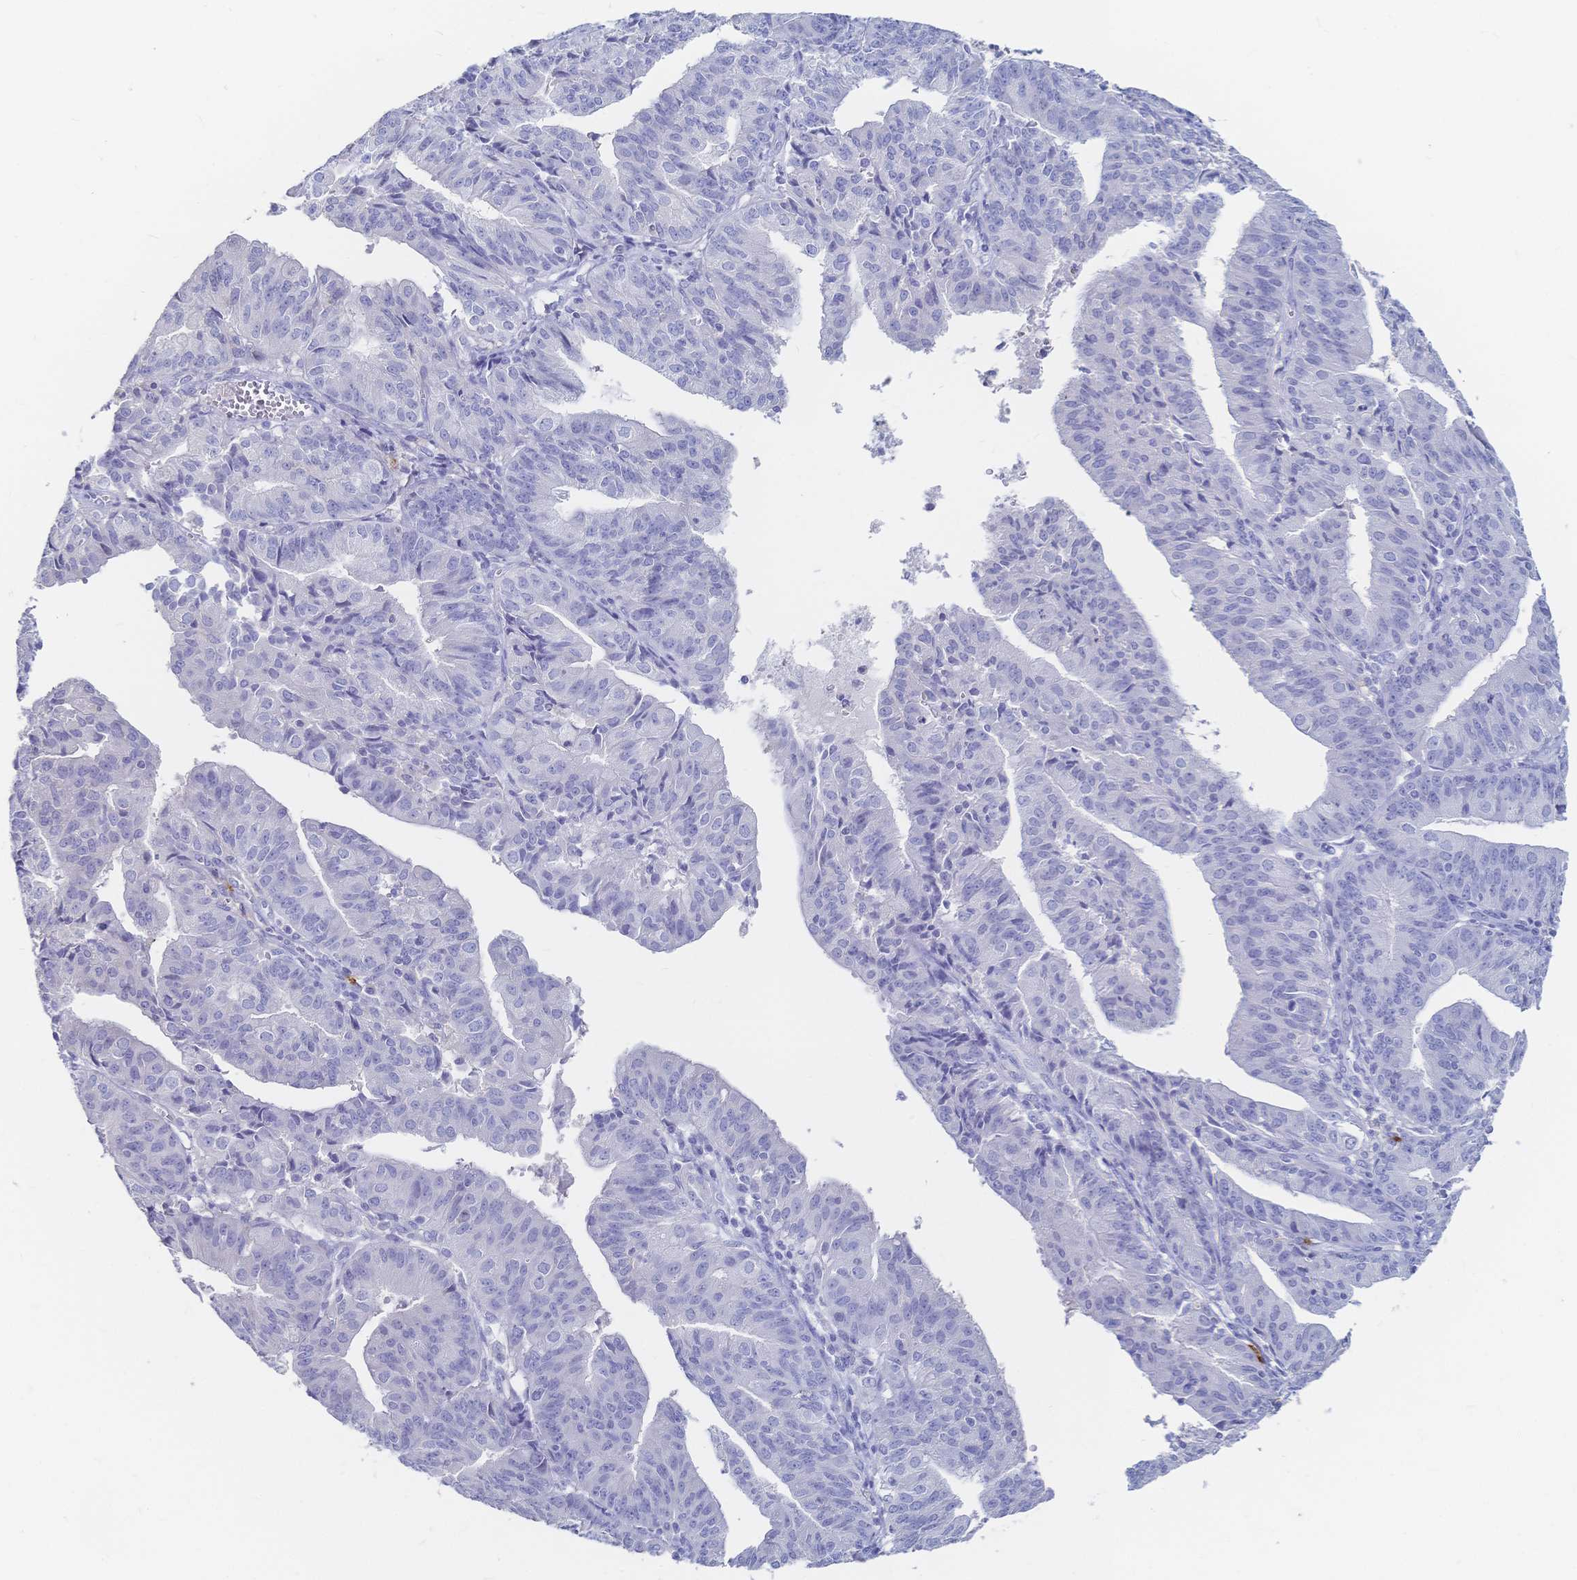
{"staining": {"intensity": "negative", "quantity": "none", "location": "none"}, "tissue": "endometrial cancer", "cell_type": "Tumor cells", "image_type": "cancer", "snomed": [{"axis": "morphology", "description": "Adenocarcinoma, NOS"}, {"axis": "topography", "description": "Endometrium"}], "caption": "This is an immunohistochemistry (IHC) photomicrograph of human endometrial adenocarcinoma. There is no positivity in tumor cells.", "gene": "IL2RB", "patient": {"sex": "female", "age": 56}}